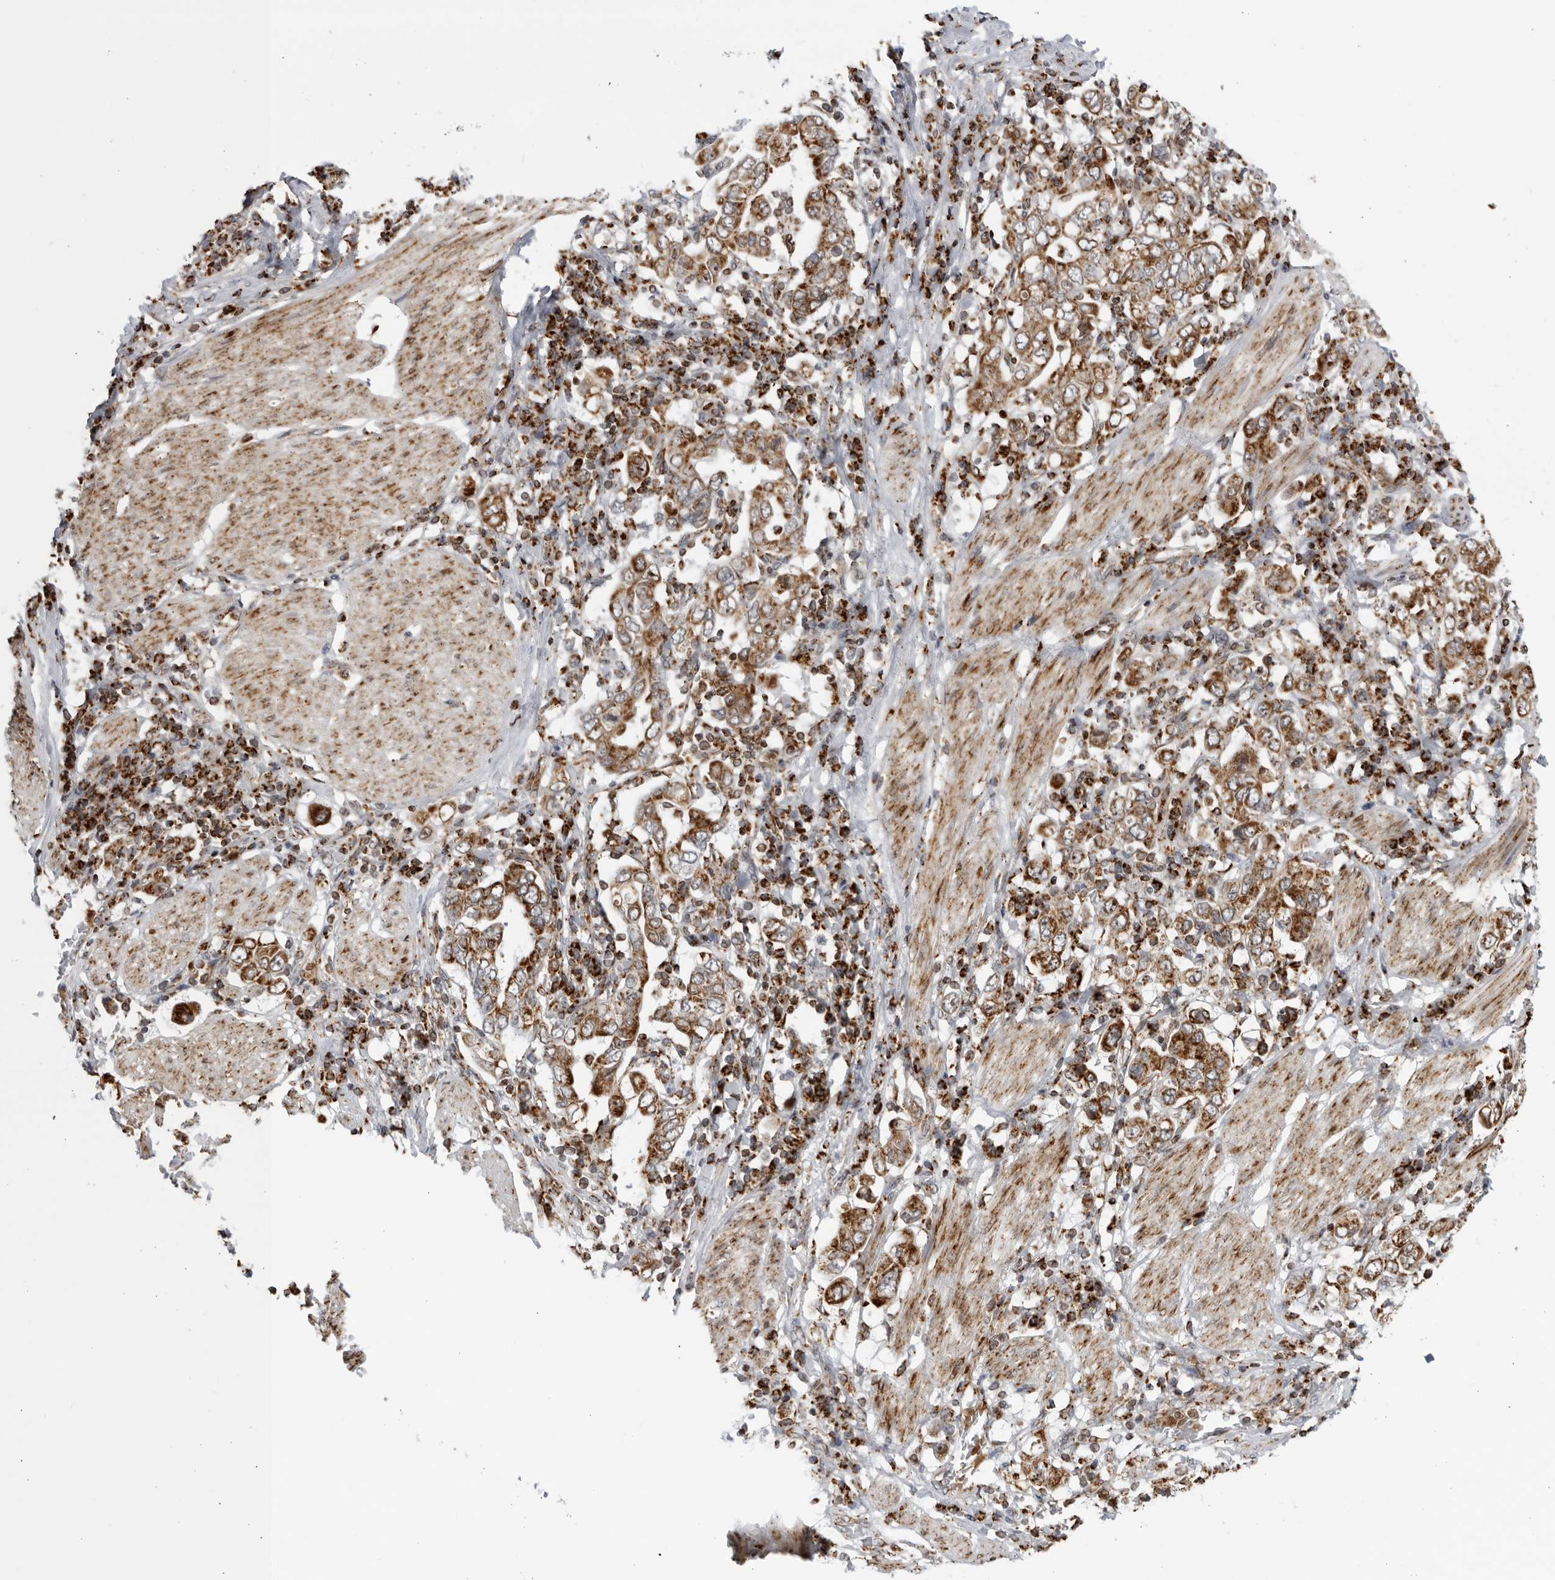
{"staining": {"intensity": "strong", "quantity": ">75%", "location": "cytoplasmic/membranous"}, "tissue": "stomach cancer", "cell_type": "Tumor cells", "image_type": "cancer", "snomed": [{"axis": "morphology", "description": "Adenocarcinoma, NOS"}, {"axis": "topography", "description": "Stomach, upper"}], "caption": "Adenocarcinoma (stomach) stained with IHC reveals strong cytoplasmic/membranous positivity in approximately >75% of tumor cells. (IHC, brightfield microscopy, high magnification).", "gene": "RBM34", "patient": {"sex": "male", "age": 62}}